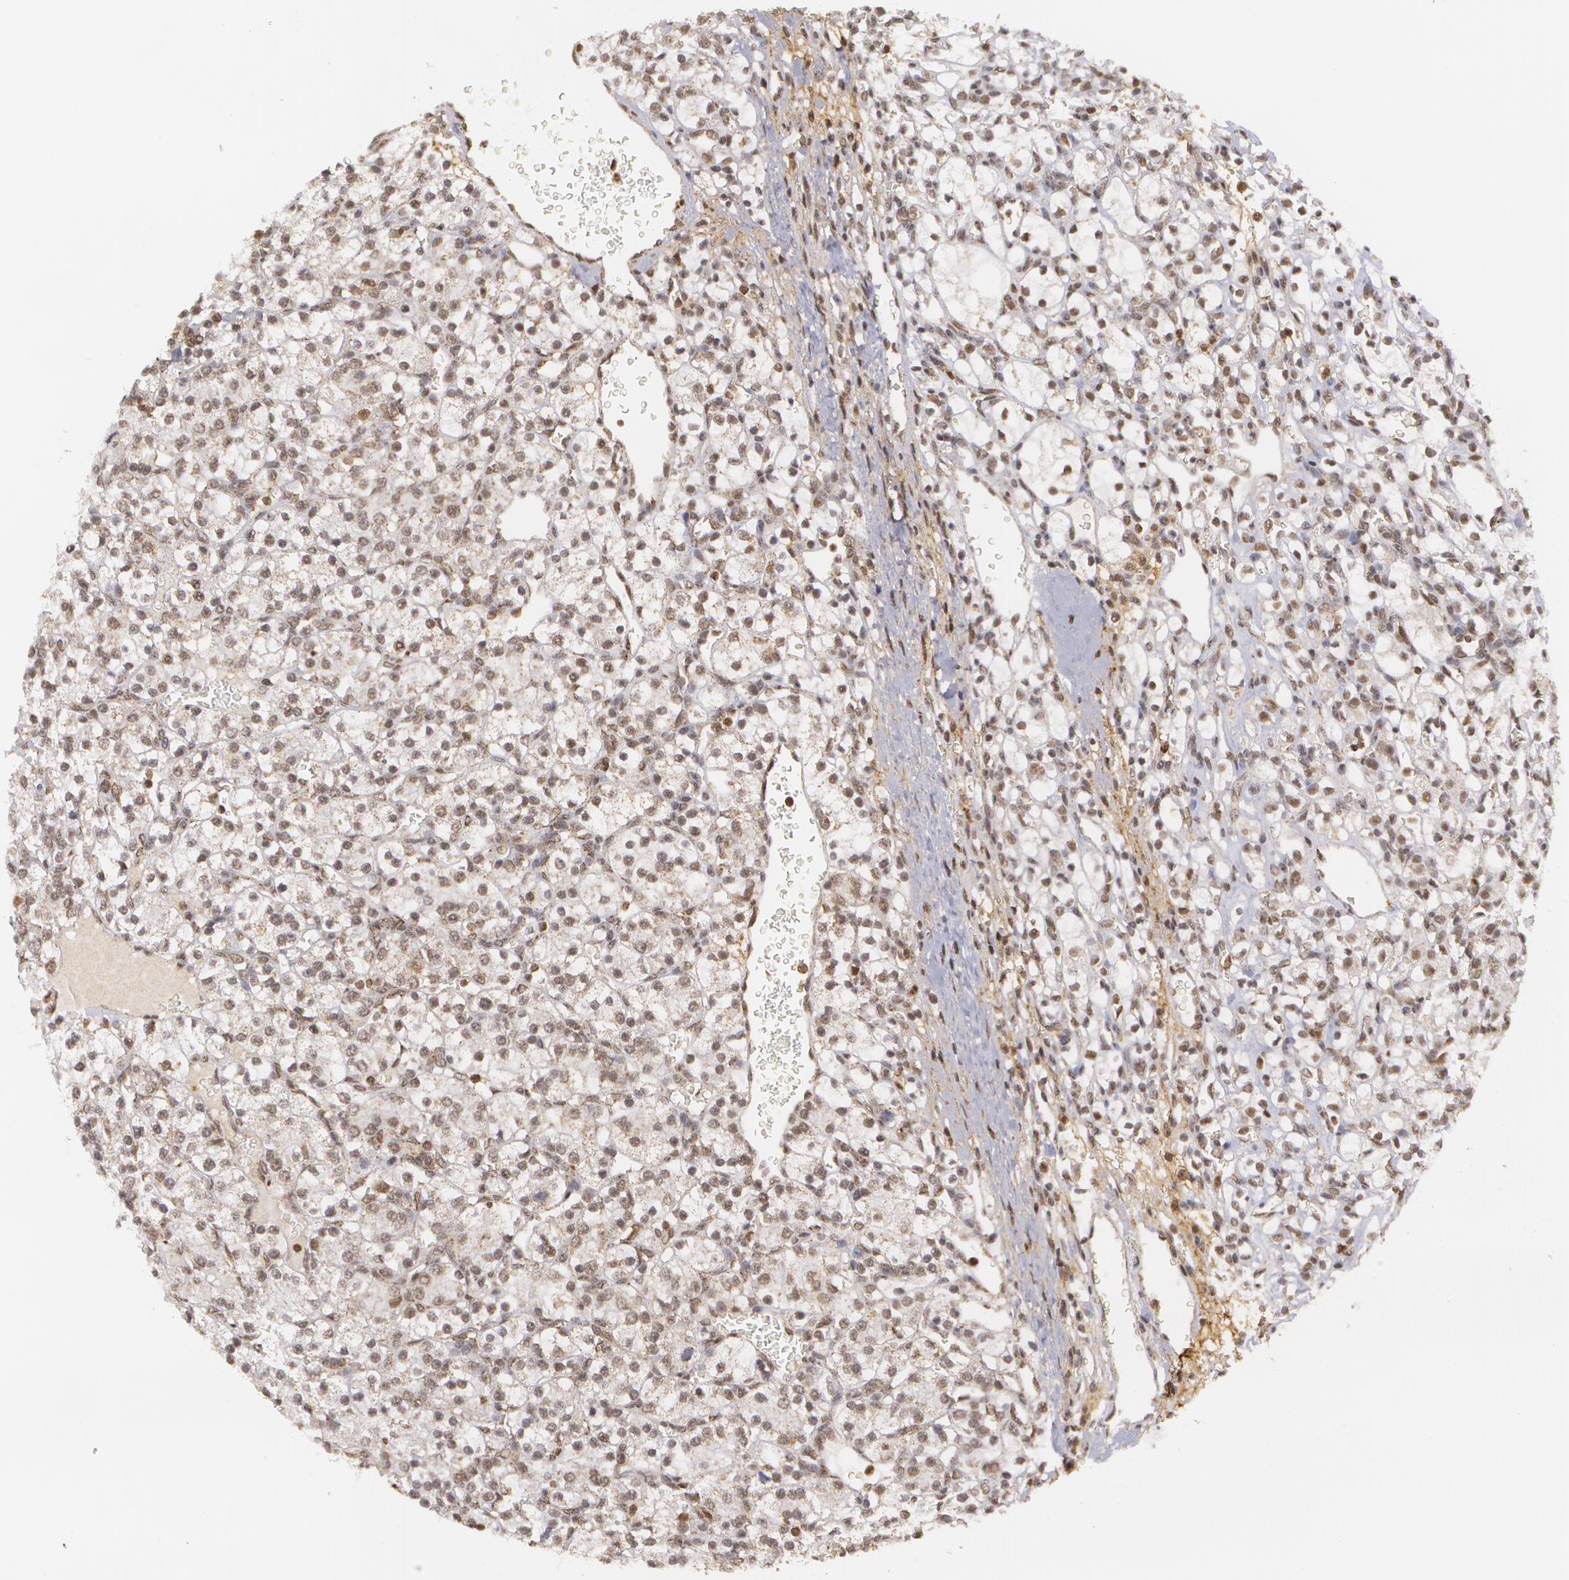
{"staining": {"intensity": "weak", "quantity": ">75%", "location": "nuclear"}, "tissue": "renal cancer", "cell_type": "Tumor cells", "image_type": "cancer", "snomed": [{"axis": "morphology", "description": "Adenocarcinoma, NOS"}, {"axis": "topography", "description": "Kidney"}], "caption": "Renal cancer (adenocarcinoma) stained with immunohistochemistry (IHC) shows weak nuclear positivity in about >75% of tumor cells.", "gene": "MXD1", "patient": {"sex": "female", "age": 62}}